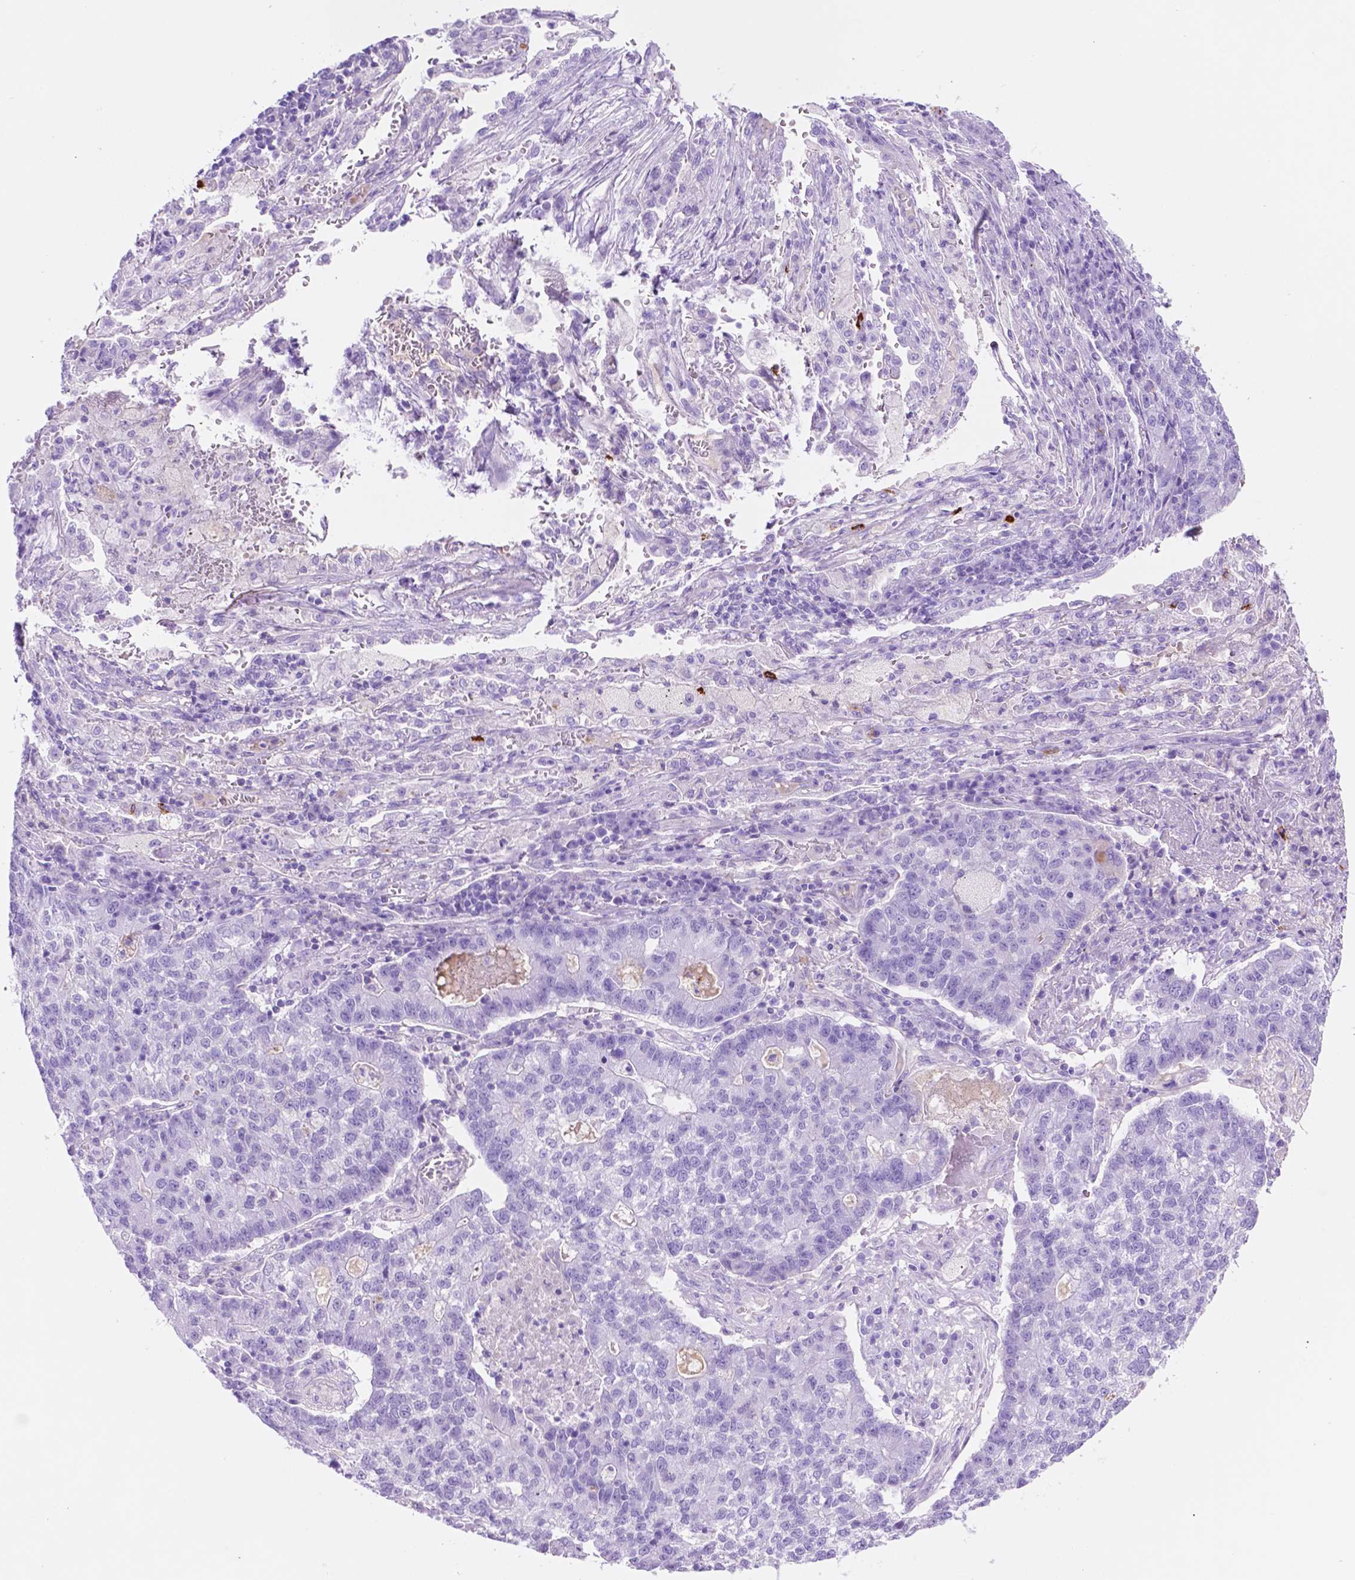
{"staining": {"intensity": "negative", "quantity": "none", "location": "none"}, "tissue": "lung cancer", "cell_type": "Tumor cells", "image_type": "cancer", "snomed": [{"axis": "morphology", "description": "Adenocarcinoma, NOS"}, {"axis": "topography", "description": "Lung"}], "caption": "An IHC micrograph of lung cancer is shown. There is no staining in tumor cells of lung cancer. (DAB (3,3'-diaminobenzidine) immunohistochemistry (IHC) with hematoxylin counter stain).", "gene": "FOXB2", "patient": {"sex": "male", "age": 57}}